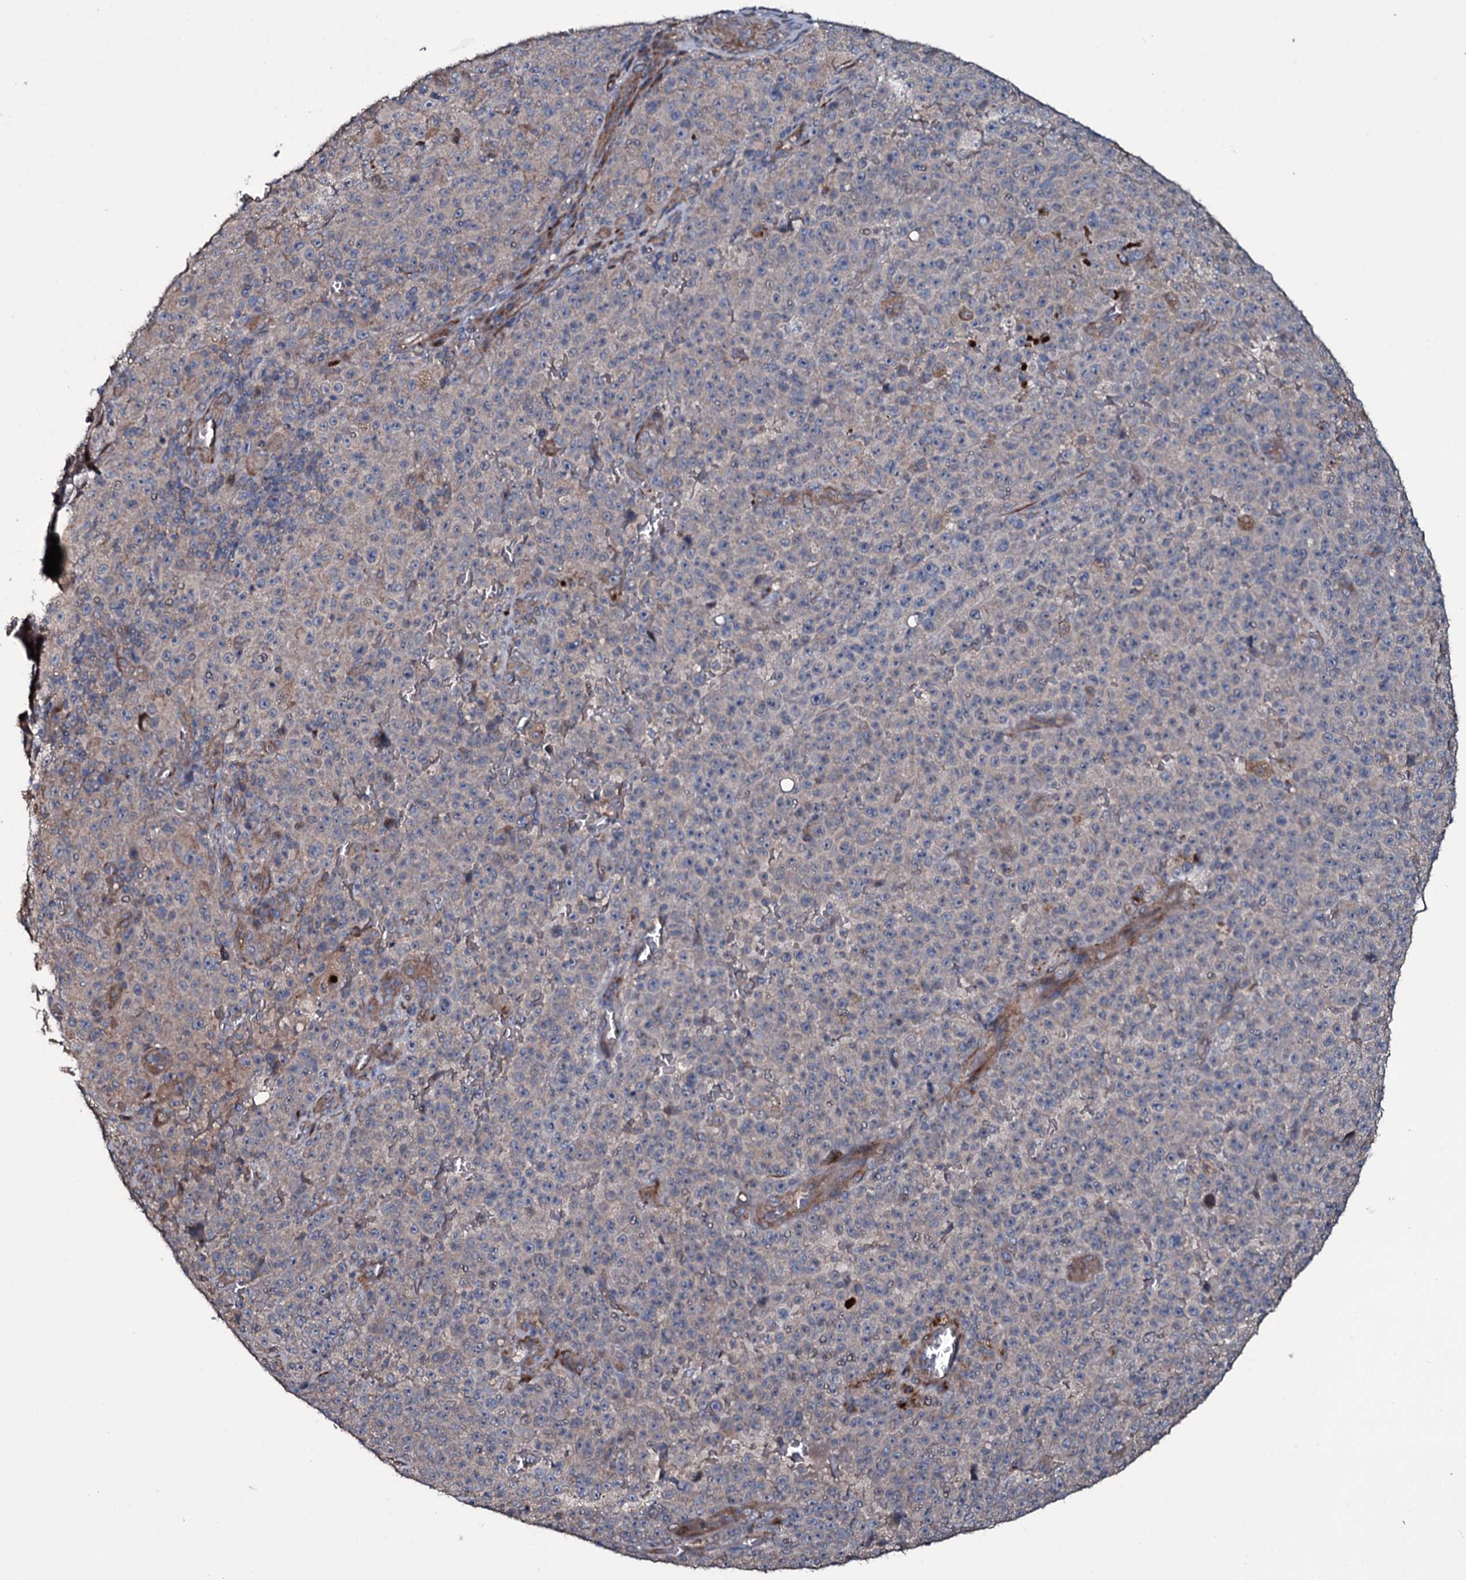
{"staining": {"intensity": "weak", "quantity": "<25%", "location": "cytoplasmic/membranous"}, "tissue": "melanoma", "cell_type": "Tumor cells", "image_type": "cancer", "snomed": [{"axis": "morphology", "description": "Malignant melanoma, NOS"}, {"axis": "topography", "description": "Skin"}], "caption": "This histopathology image is of melanoma stained with IHC to label a protein in brown with the nuclei are counter-stained blue. There is no positivity in tumor cells.", "gene": "WIPF3", "patient": {"sex": "female", "age": 82}}